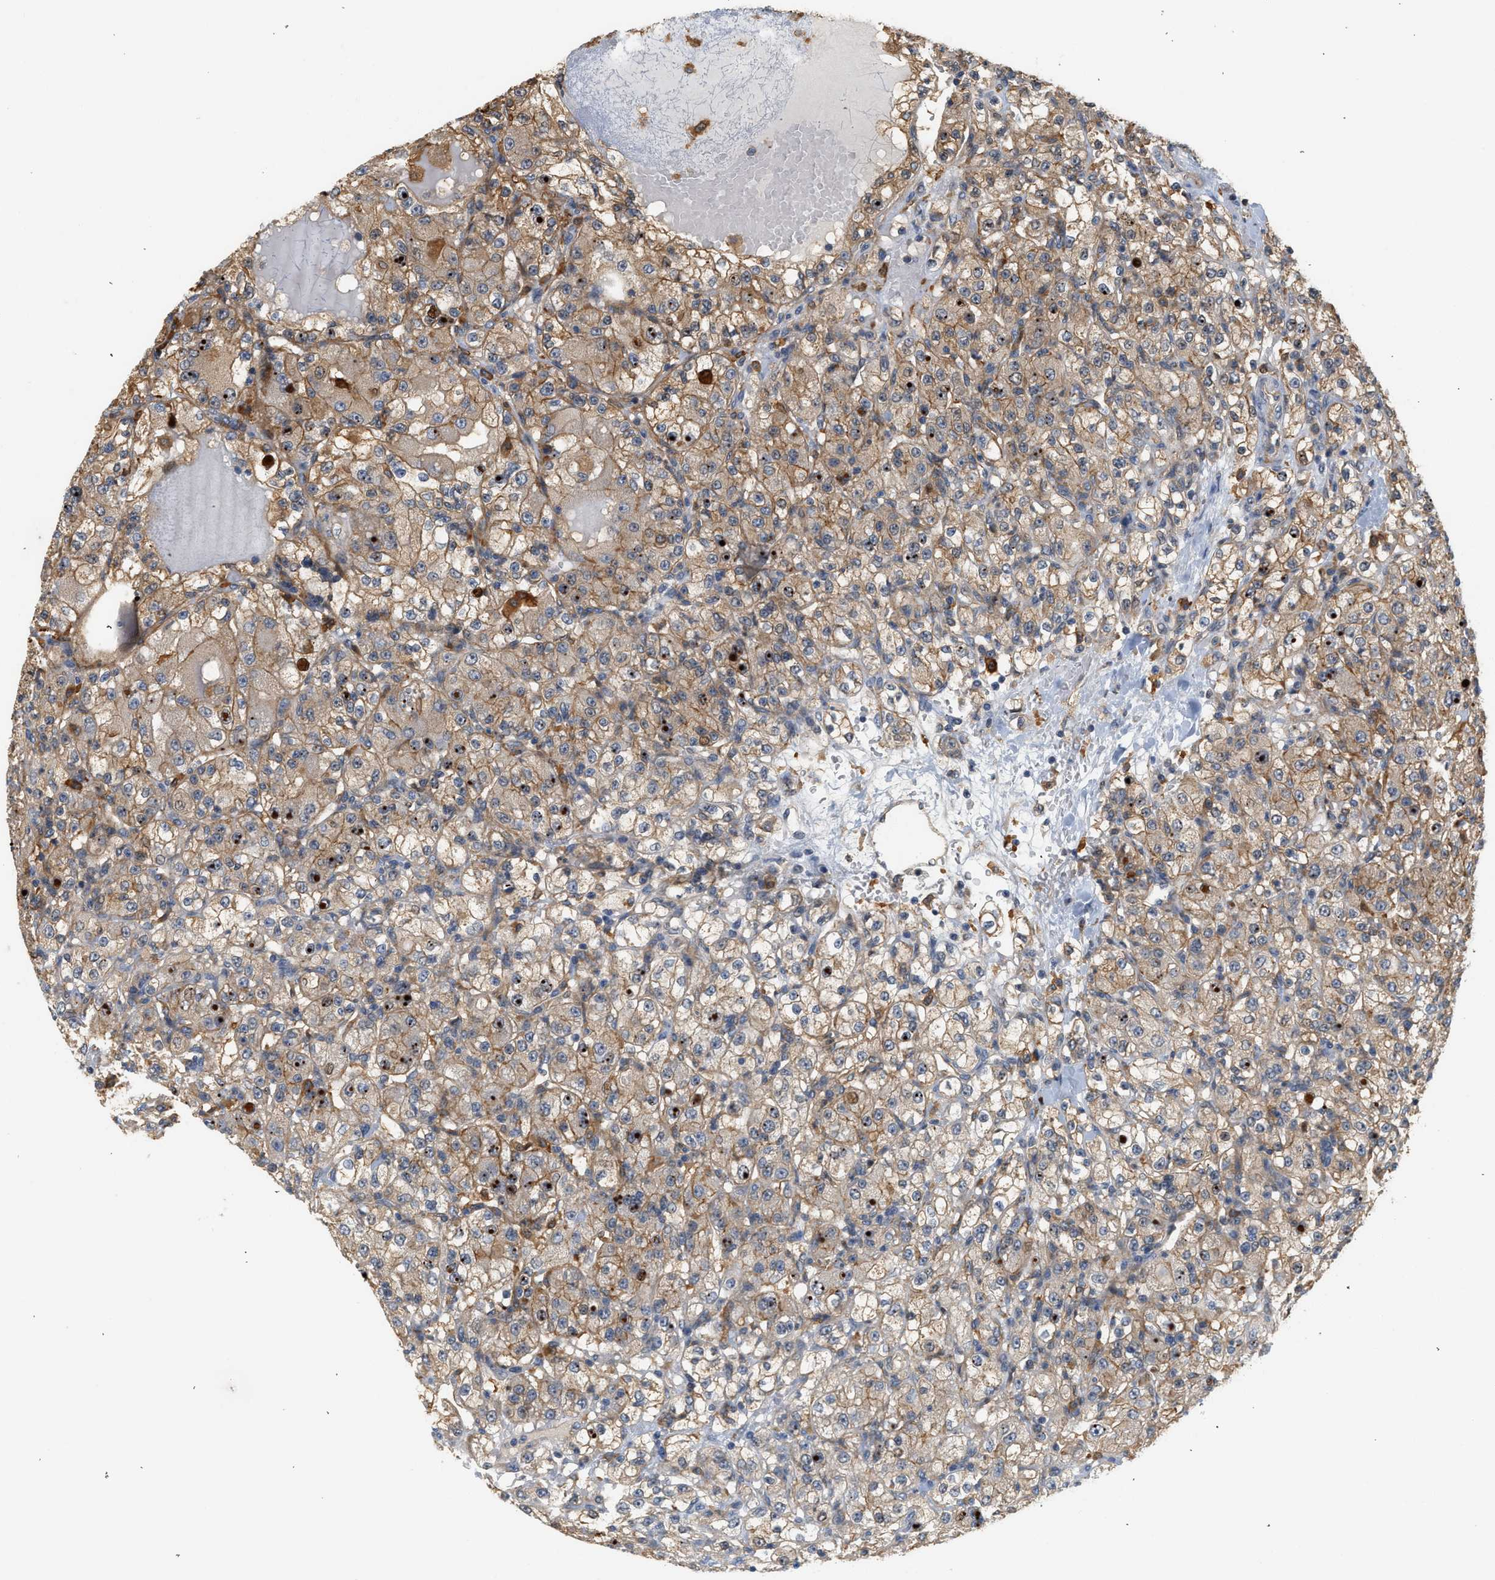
{"staining": {"intensity": "weak", "quantity": ">75%", "location": "cytoplasmic/membranous,nuclear"}, "tissue": "renal cancer", "cell_type": "Tumor cells", "image_type": "cancer", "snomed": [{"axis": "morphology", "description": "Normal tissue, NOS"}, {"axis": "morphology", "description": "Adenocarcinoma, NOS"}, {"axis": "topography", "description": "Kidney"}], "caption": "Brown immunohistochemical staining in human renal cancer (adenocarcinoma) displays weak cytoplasmic/membranous and nuclear staining in approximately >75% of tumor cells.", "gene": "CTXN1", "patient": {"sex": "male", "age": 61}}